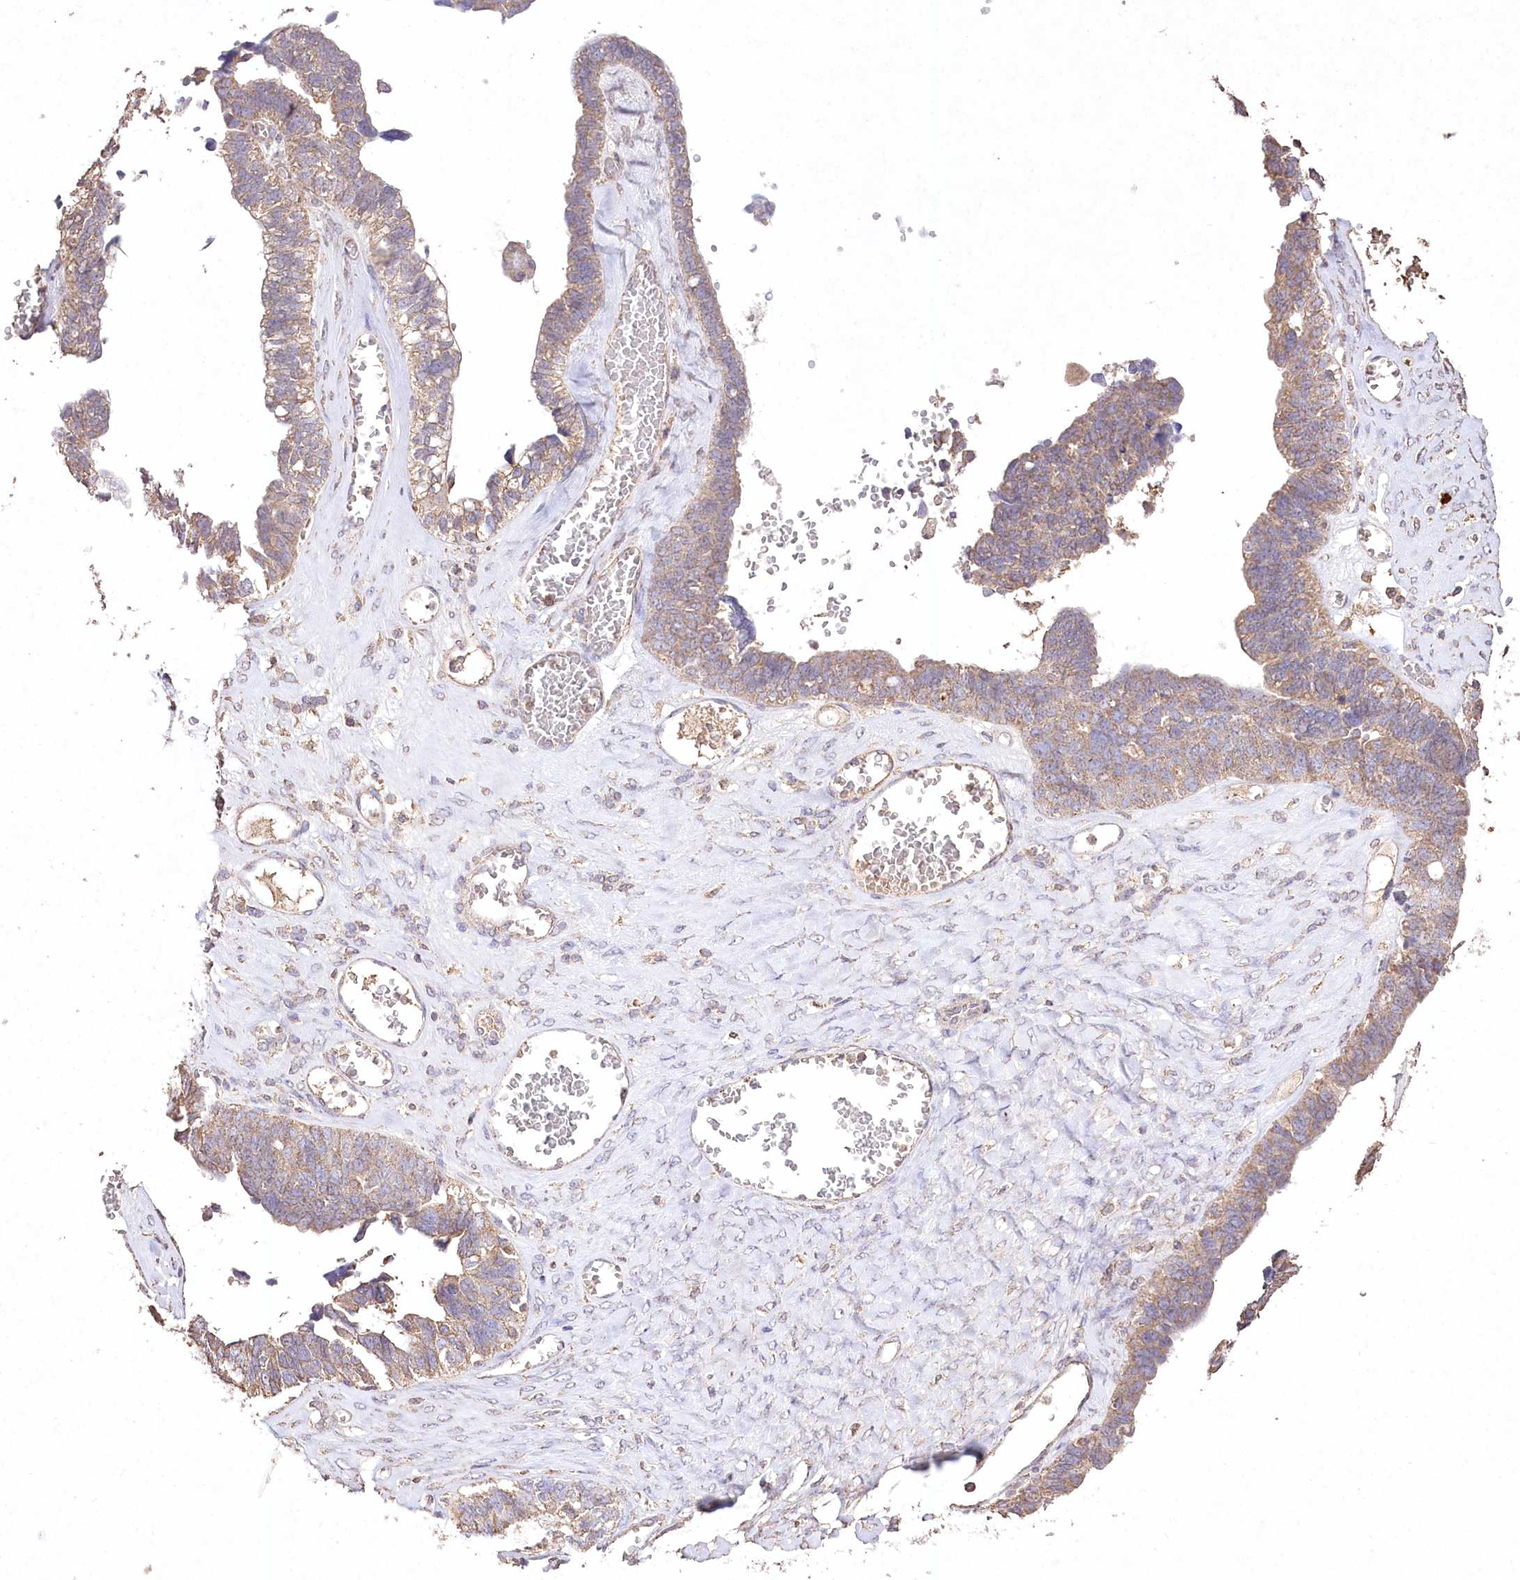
{"staining": {"intensity": "moderate", "quantity": ">75%", "location": "cytoplasmic/membranous"}, "tissue": "ovarian cancer", "cell_type": "Tumor cells", "image_type": "cancer", "snomed": [{"axis": "morphology", "description": "Cystadenocarcinoma, serous, NOS"}, {"axis": "topography", "description": "Ovary"}], "caption": "Immunohistochemistry of human ovarian serous cystadenocarcinoma exhibits medium levels of moderate cytoplasmic/membranous expression in about >75% of tumor cells.", "gene": "IREB2", "patient": {"sex": "female", "age": 79}}